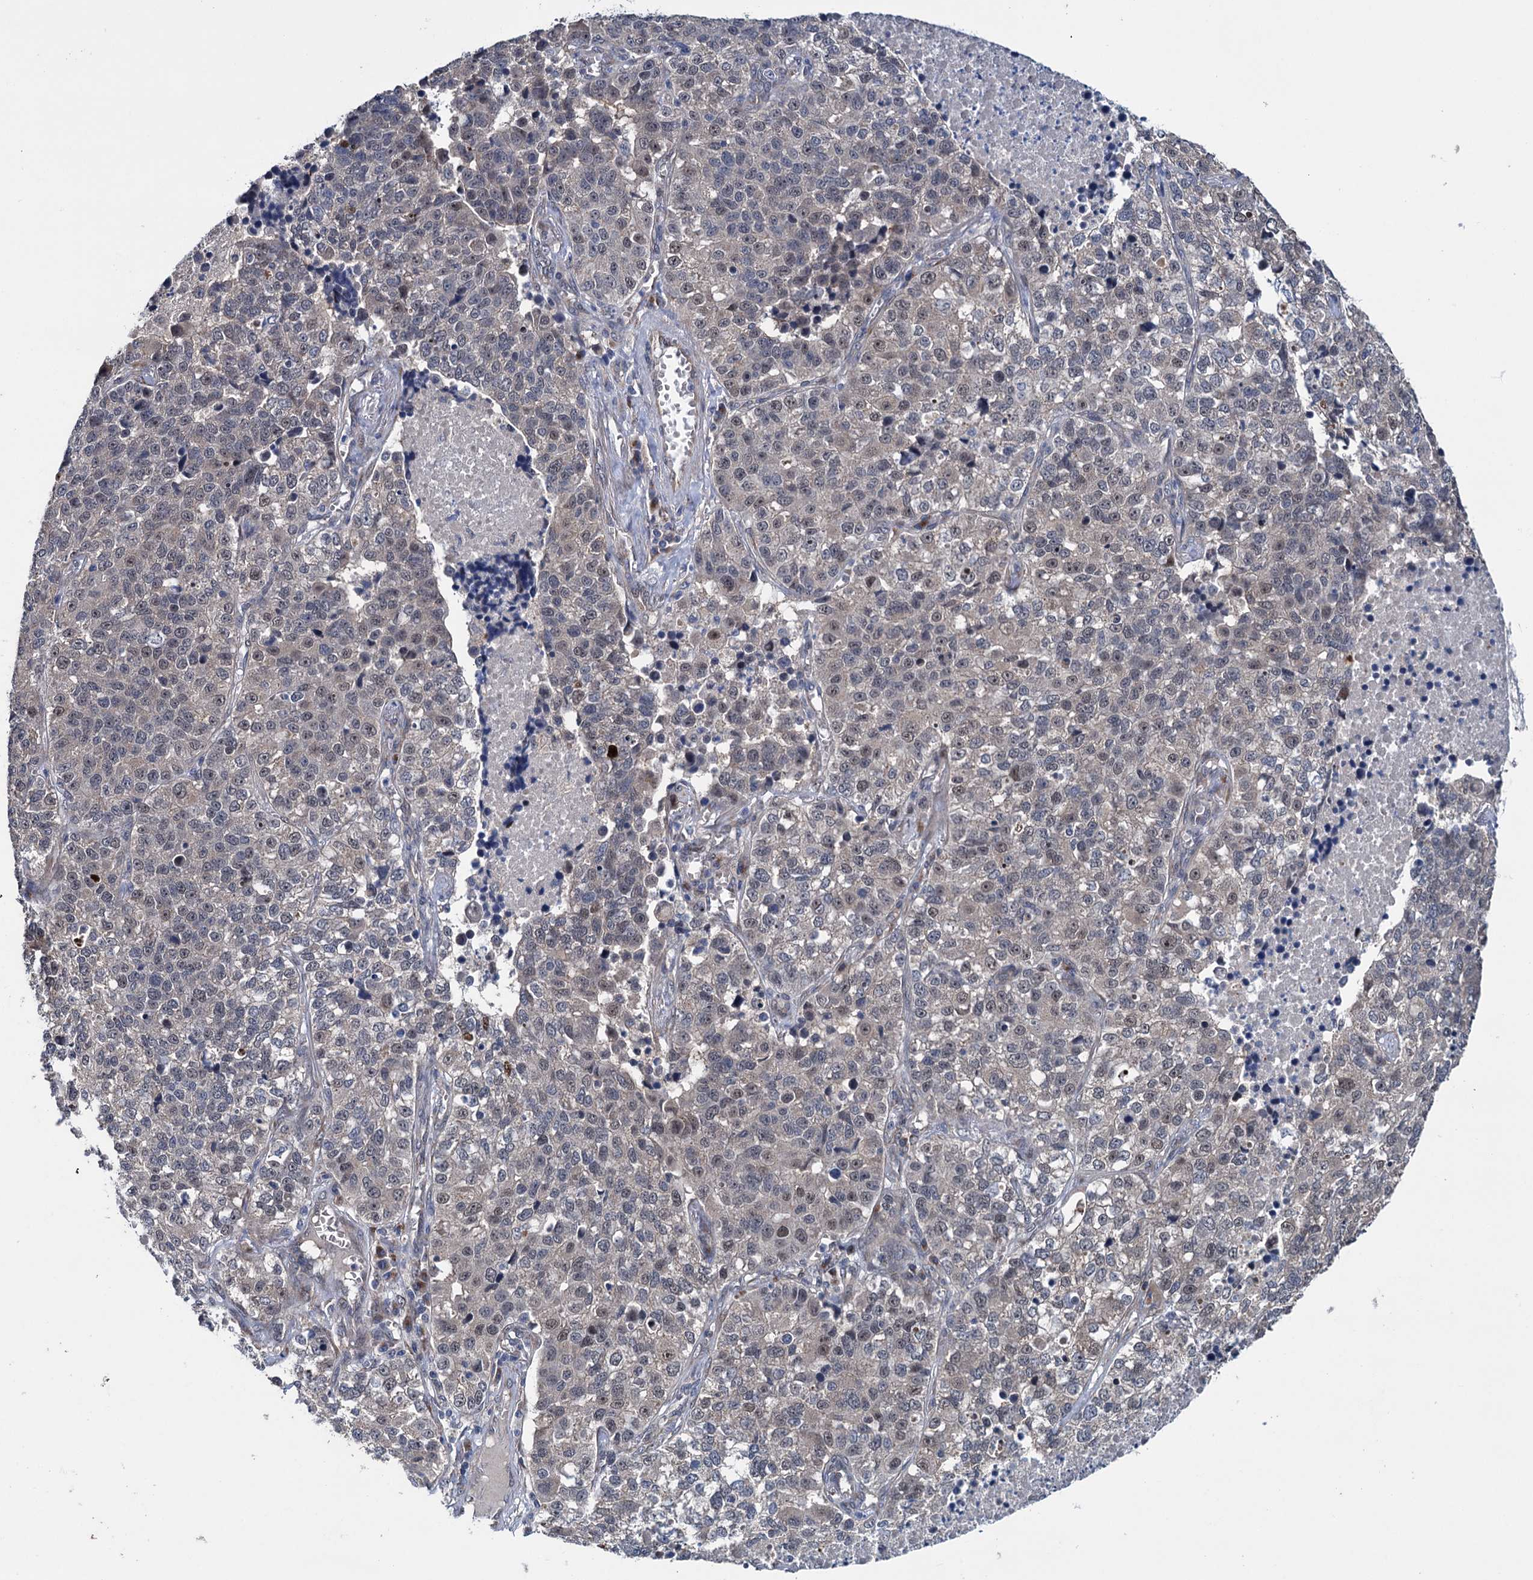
{"staining": {"intensity": "weak", "quantity": "<25%", "location": "nuclear"}, "tissue": "lung cancer", "cell_type": "Tumor cells", "image_type": "cancer", "snomed": [{"axis": "morphology", "description": "Adenocarcinoma, NOS"}, {"axis": "topography", "description": "Lung"}], "caption": "Immunohistochemistry (IHC) image of neoplastic tissue: lung adenocarcinoma stained with DAB (3,3'-diaminobenzidine) exhibits no significant protein expression in tumor cells. (DAB (3,3'-diaminobenzidine) immunohistochemistry visualized using brightfield microscopy, high magnification).", "gene": "EYA4", "patient": {"sex": "male", "age": 49}}